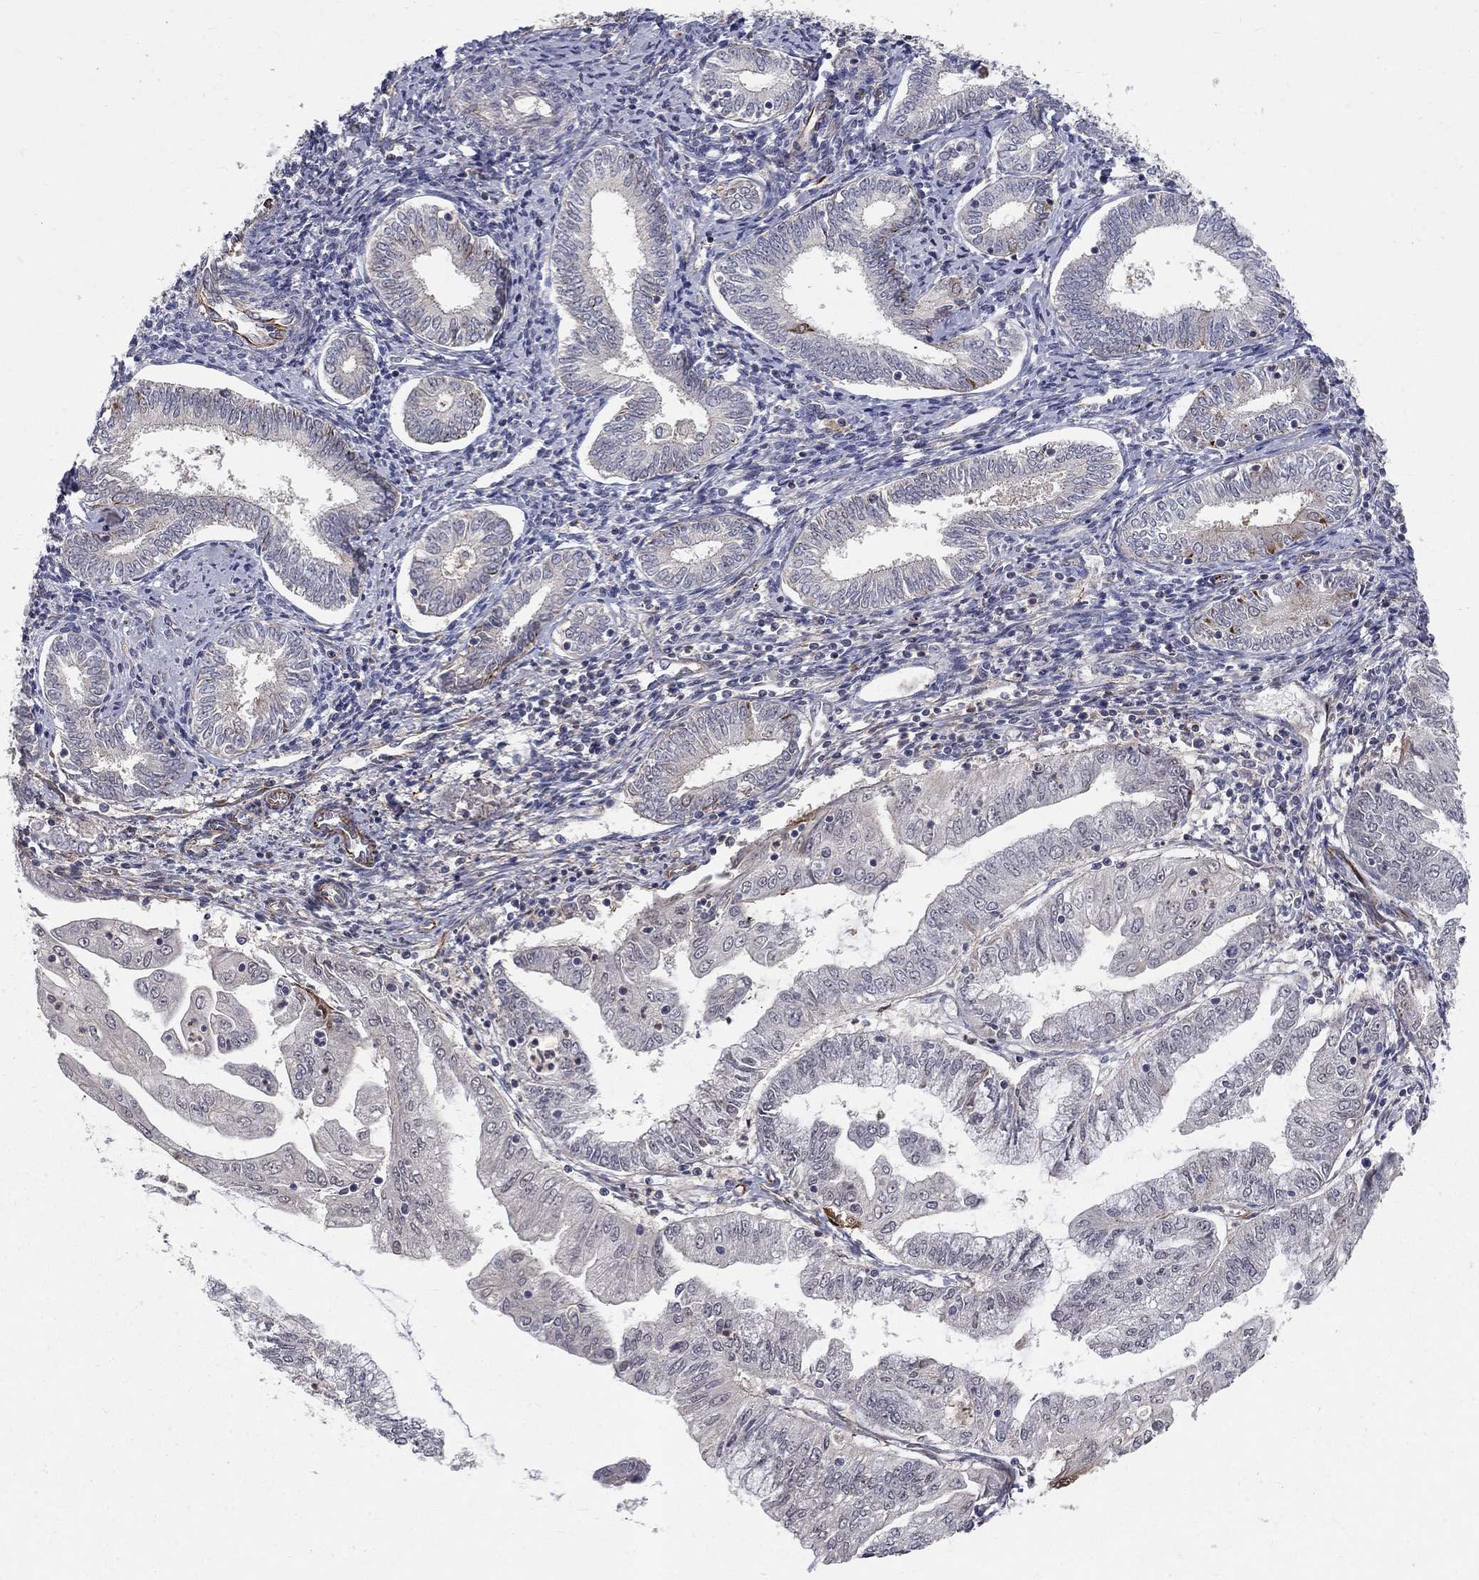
{"staining": {"intensity": "negative", "quantity": "none", "location": "none"}, "tissue": "endometrial cancer", "cell_type": "Tumor cells", "image_type": "cancer", "snomed": [{"axis": "morphology", "description": "Adenocarcinoma, NOS"}, {"axis": "topography", "description": "Endometrium"}], "caption": "High power microscopy image of an IHC micrograph of adenocarcinoma (endometrial), revealing no significant staining in tumor cells. Nuclei are stained in blue.", "gene": "MSRA", "patient": {"sex": "female", "age": 56}}